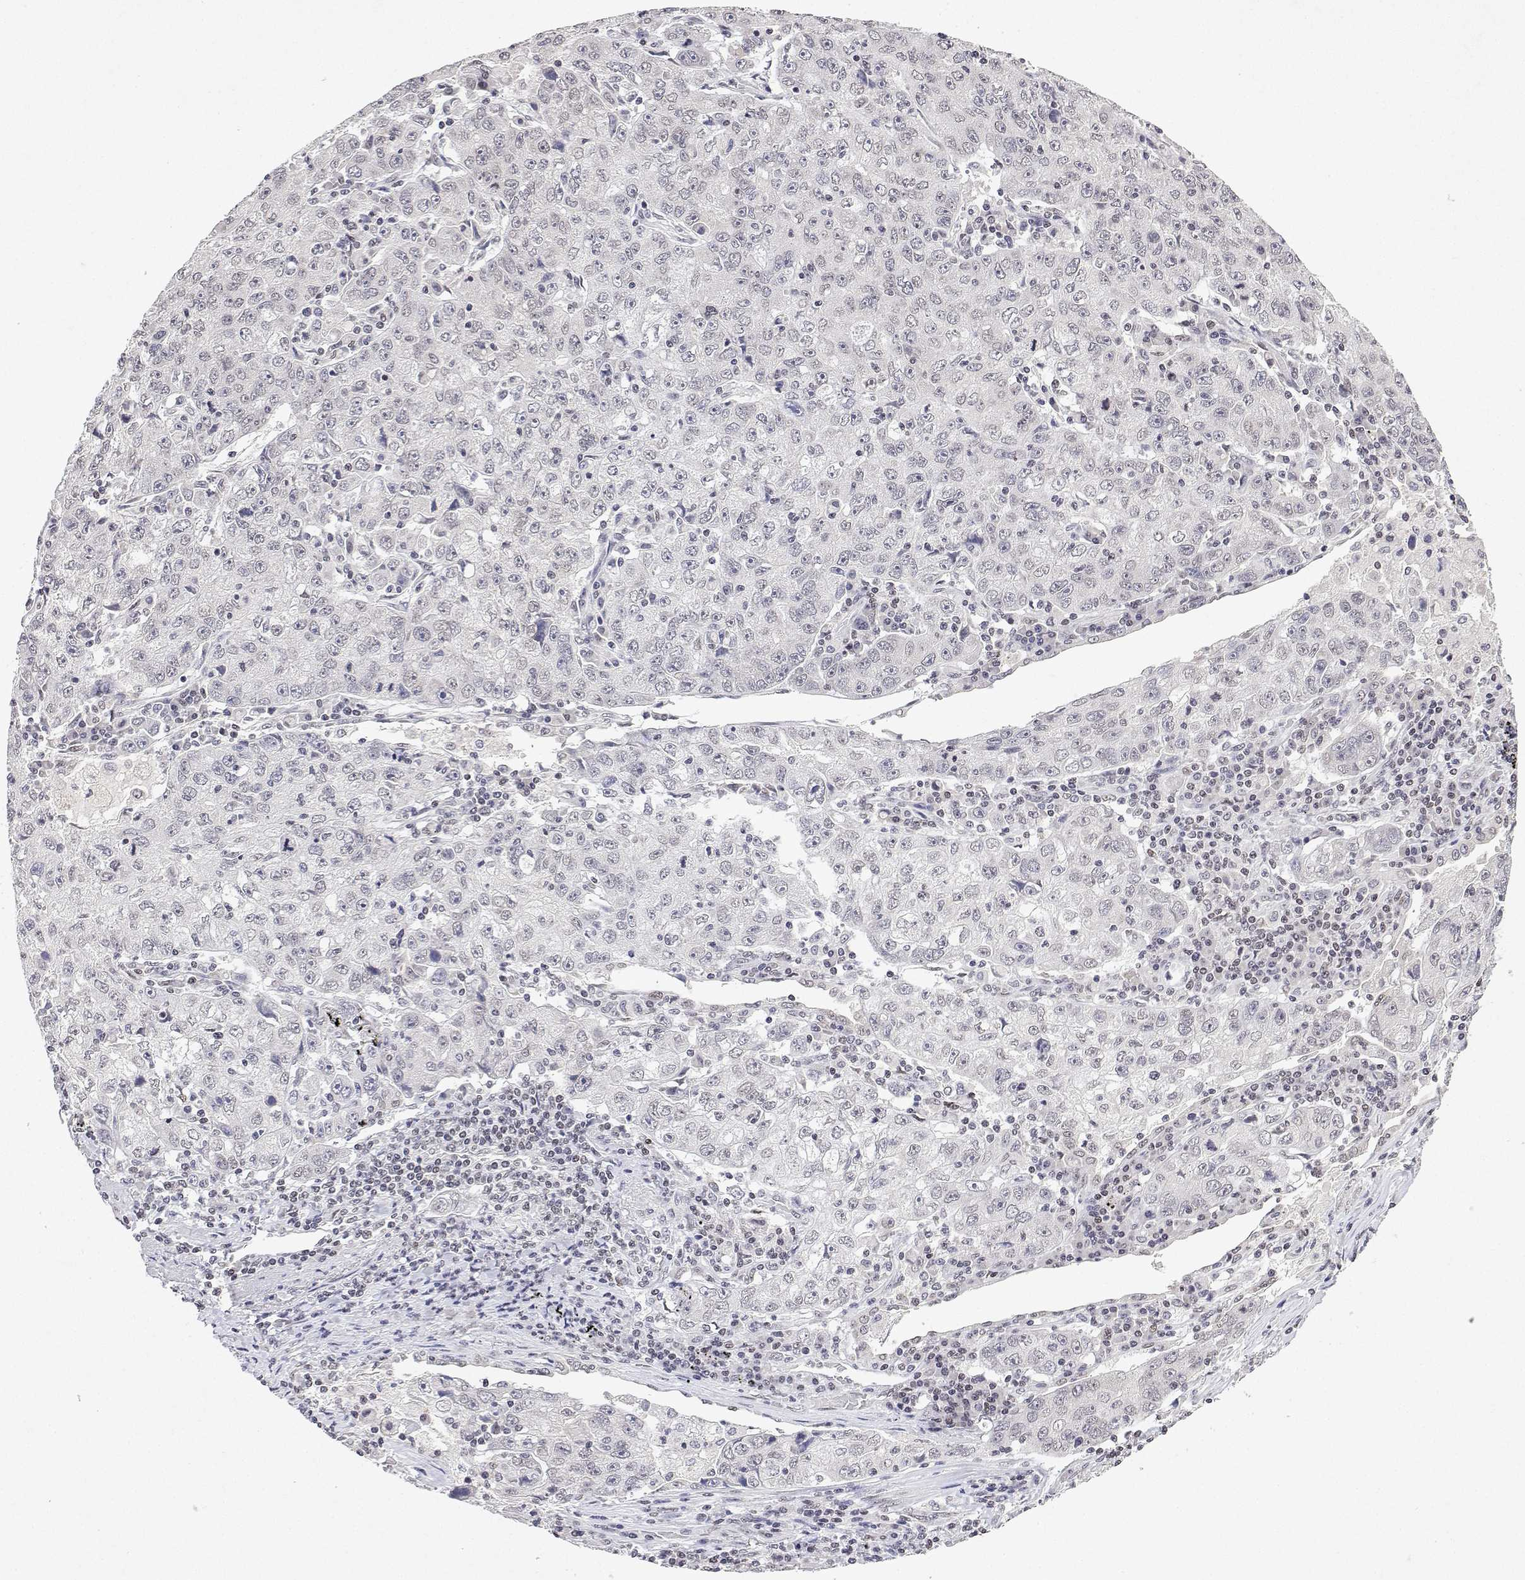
{"staining": {"intensity": "negative", "quantity": "none", "location": "none"}, "tissue": "lung cancer", "cell_type": "Tumor cells", "image_type": "cancer", "snomed": [{"axis": "morphology", "description": "Normal morphology"}, {"axis": "morphology", "description": "Adenocarcinoma, NOS"}, {"axis": "topography", "description": "Lymph node"}, {"axis": "topography", "description": "Lung"}], "caption": "Immunohistochemistry of lung cancer shows no positivity in tumor cells.", "gene": "XPC", "patient": {"sex": "female", "age": 57}}